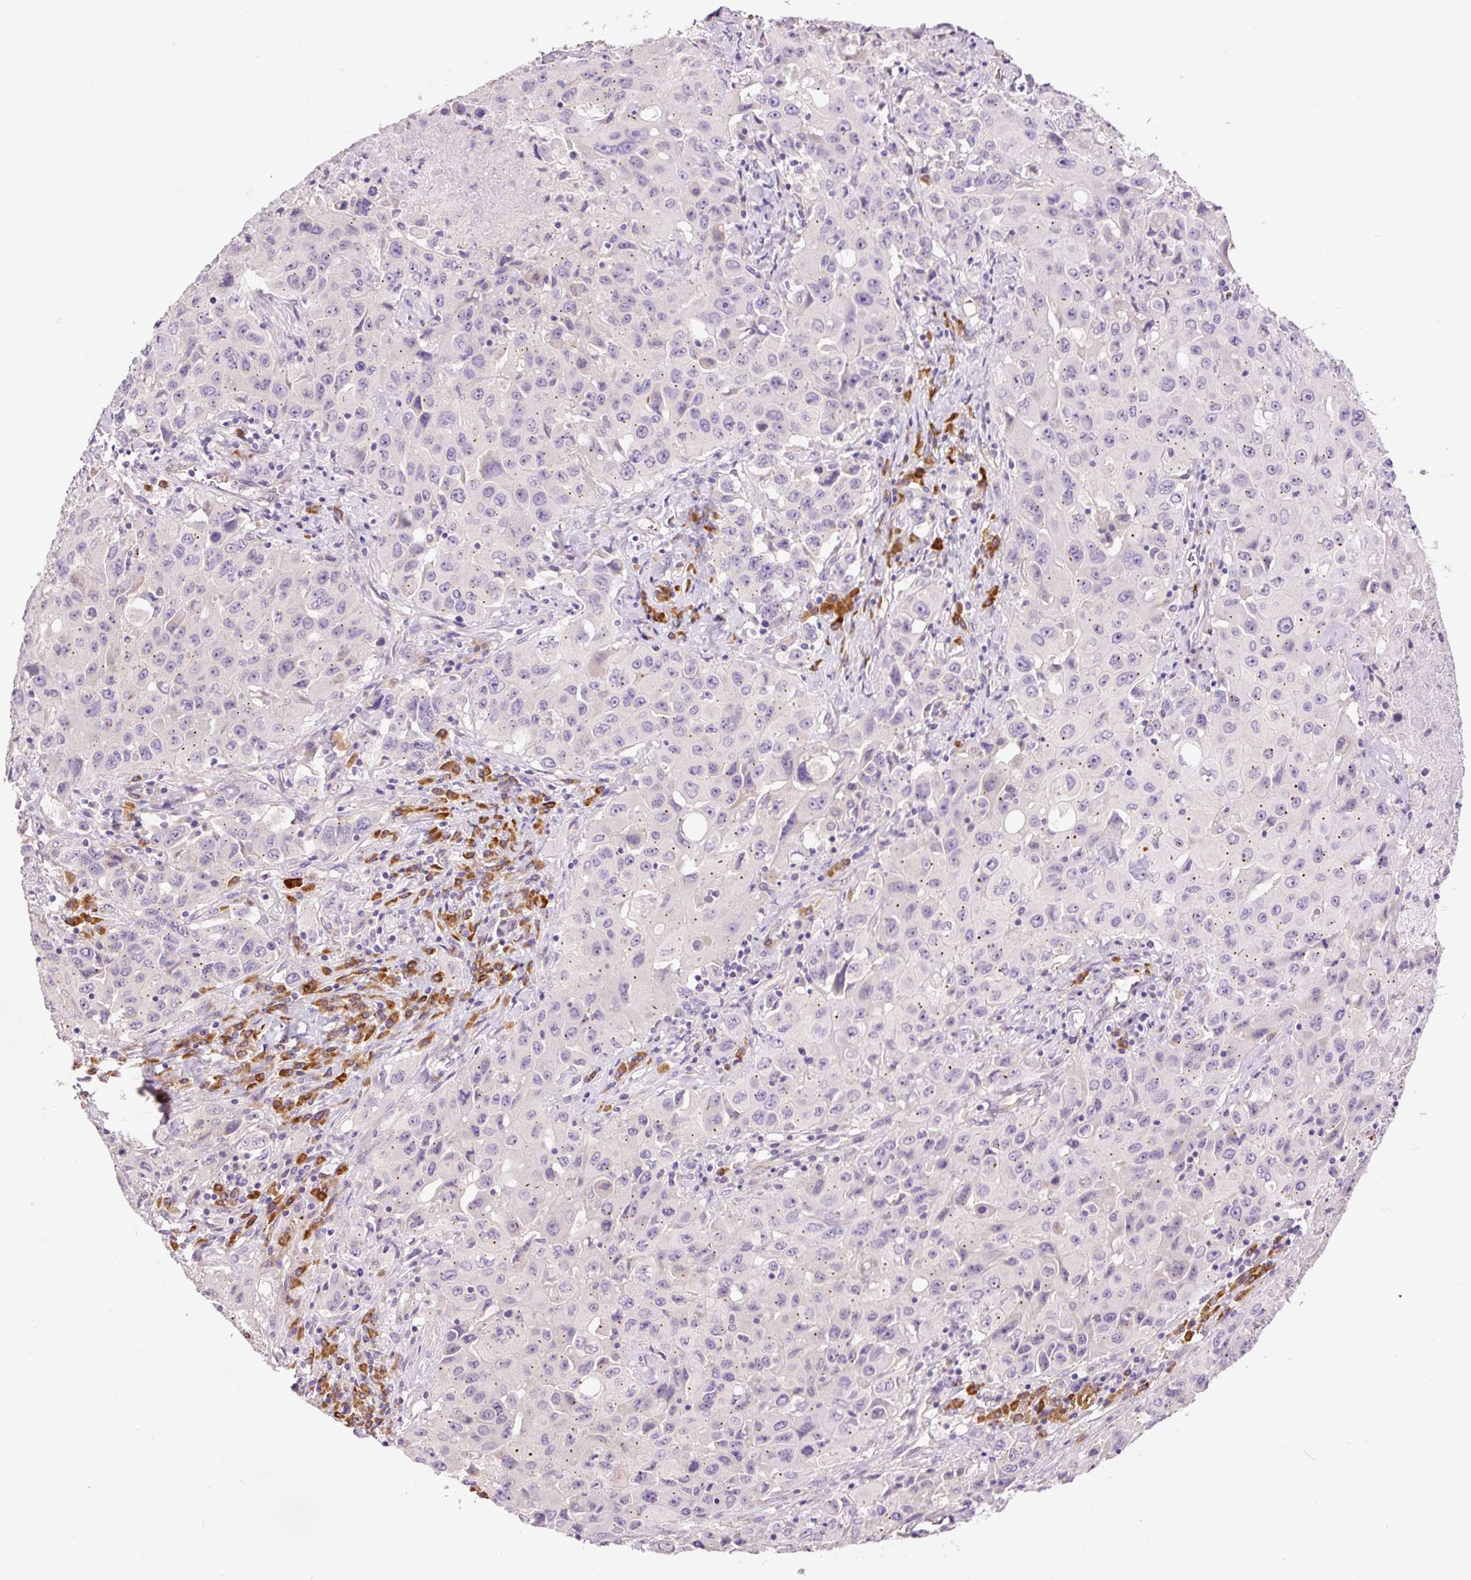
{"staining": {"intensity": "negative", "quantity": "none", "location": "none"}, "tissue": "lung cancer", "cell_type": "Tumor cells", "image_type": "cancer", "snomed": [{"axis": "morphology", "description": "Squamous cell carcinoma, NOS"}, {"axis": "topography", "description": "Lung"}], "caption": "This is an immunohistochemistry histopathology image of human squamous cell carcinoma (lung). There is no expression in tumor cells.", "gene": "PNPLA5", "patient": {"sex": "male", "age": 63}}